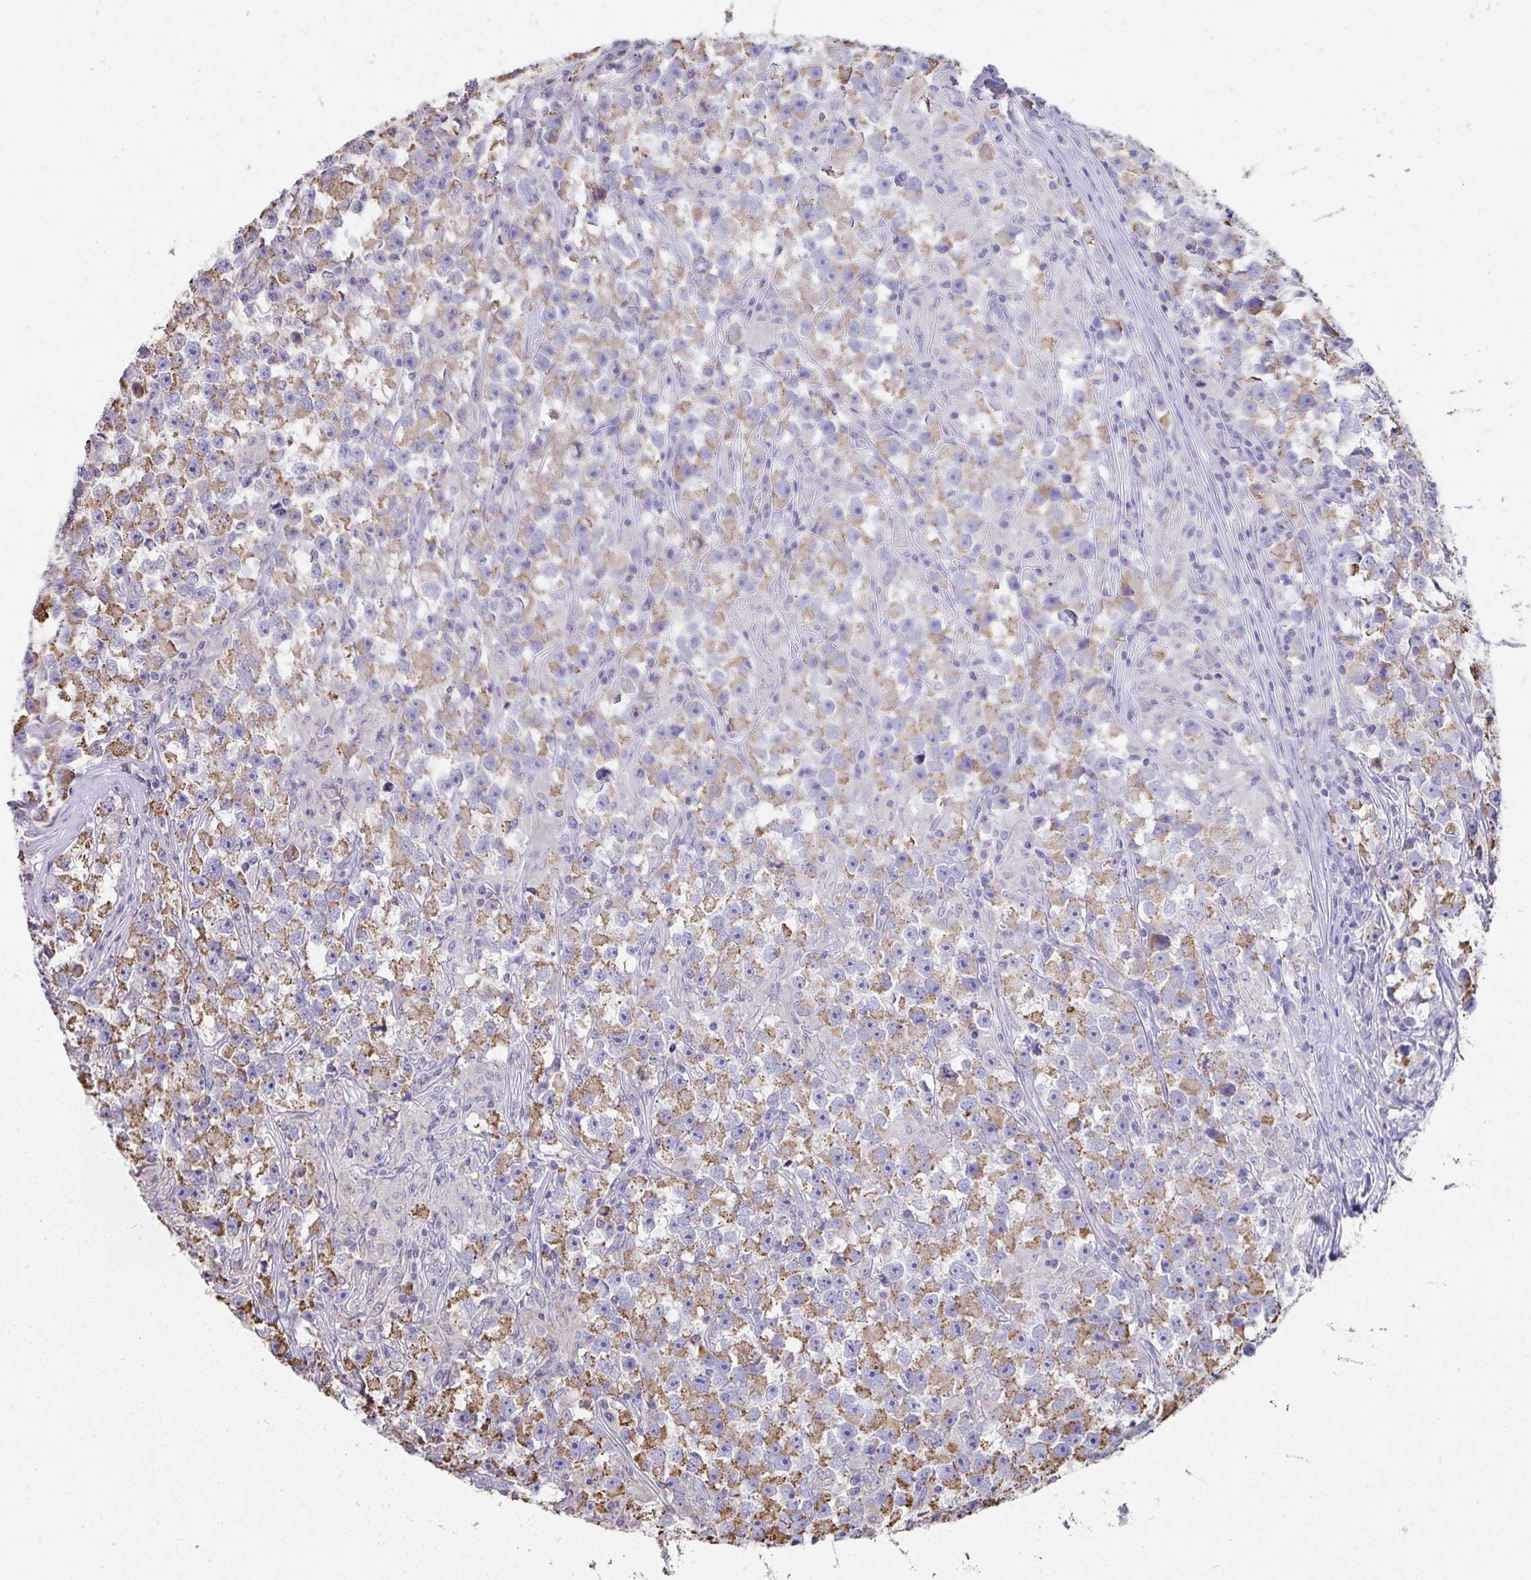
{"staining": {"intensity": "moderate", "quantity": ">75%", "location": "cytoplasmic/membranous"}, "tissue": "testis cancer", "cell_type": "Tumor cells", "image_type": "cancer", "snomed": [{"axis": "morphology", "description": "Seminoma, NOS"}, {"axis": "topography", "description": "Testis"}], "caption": "Immunohistochemistry micrograph of neoplastic tissue: human testis cancer (seminoma) stained using IHC displays medium levels of moderate protein expression localized specifically in the cytoplasmic/membranous of tumor cells, appearing as a cytoplasmic/membranous brown color.", "gene": "SLC6A1", "patient": {"sex": "male", "age": 33}}